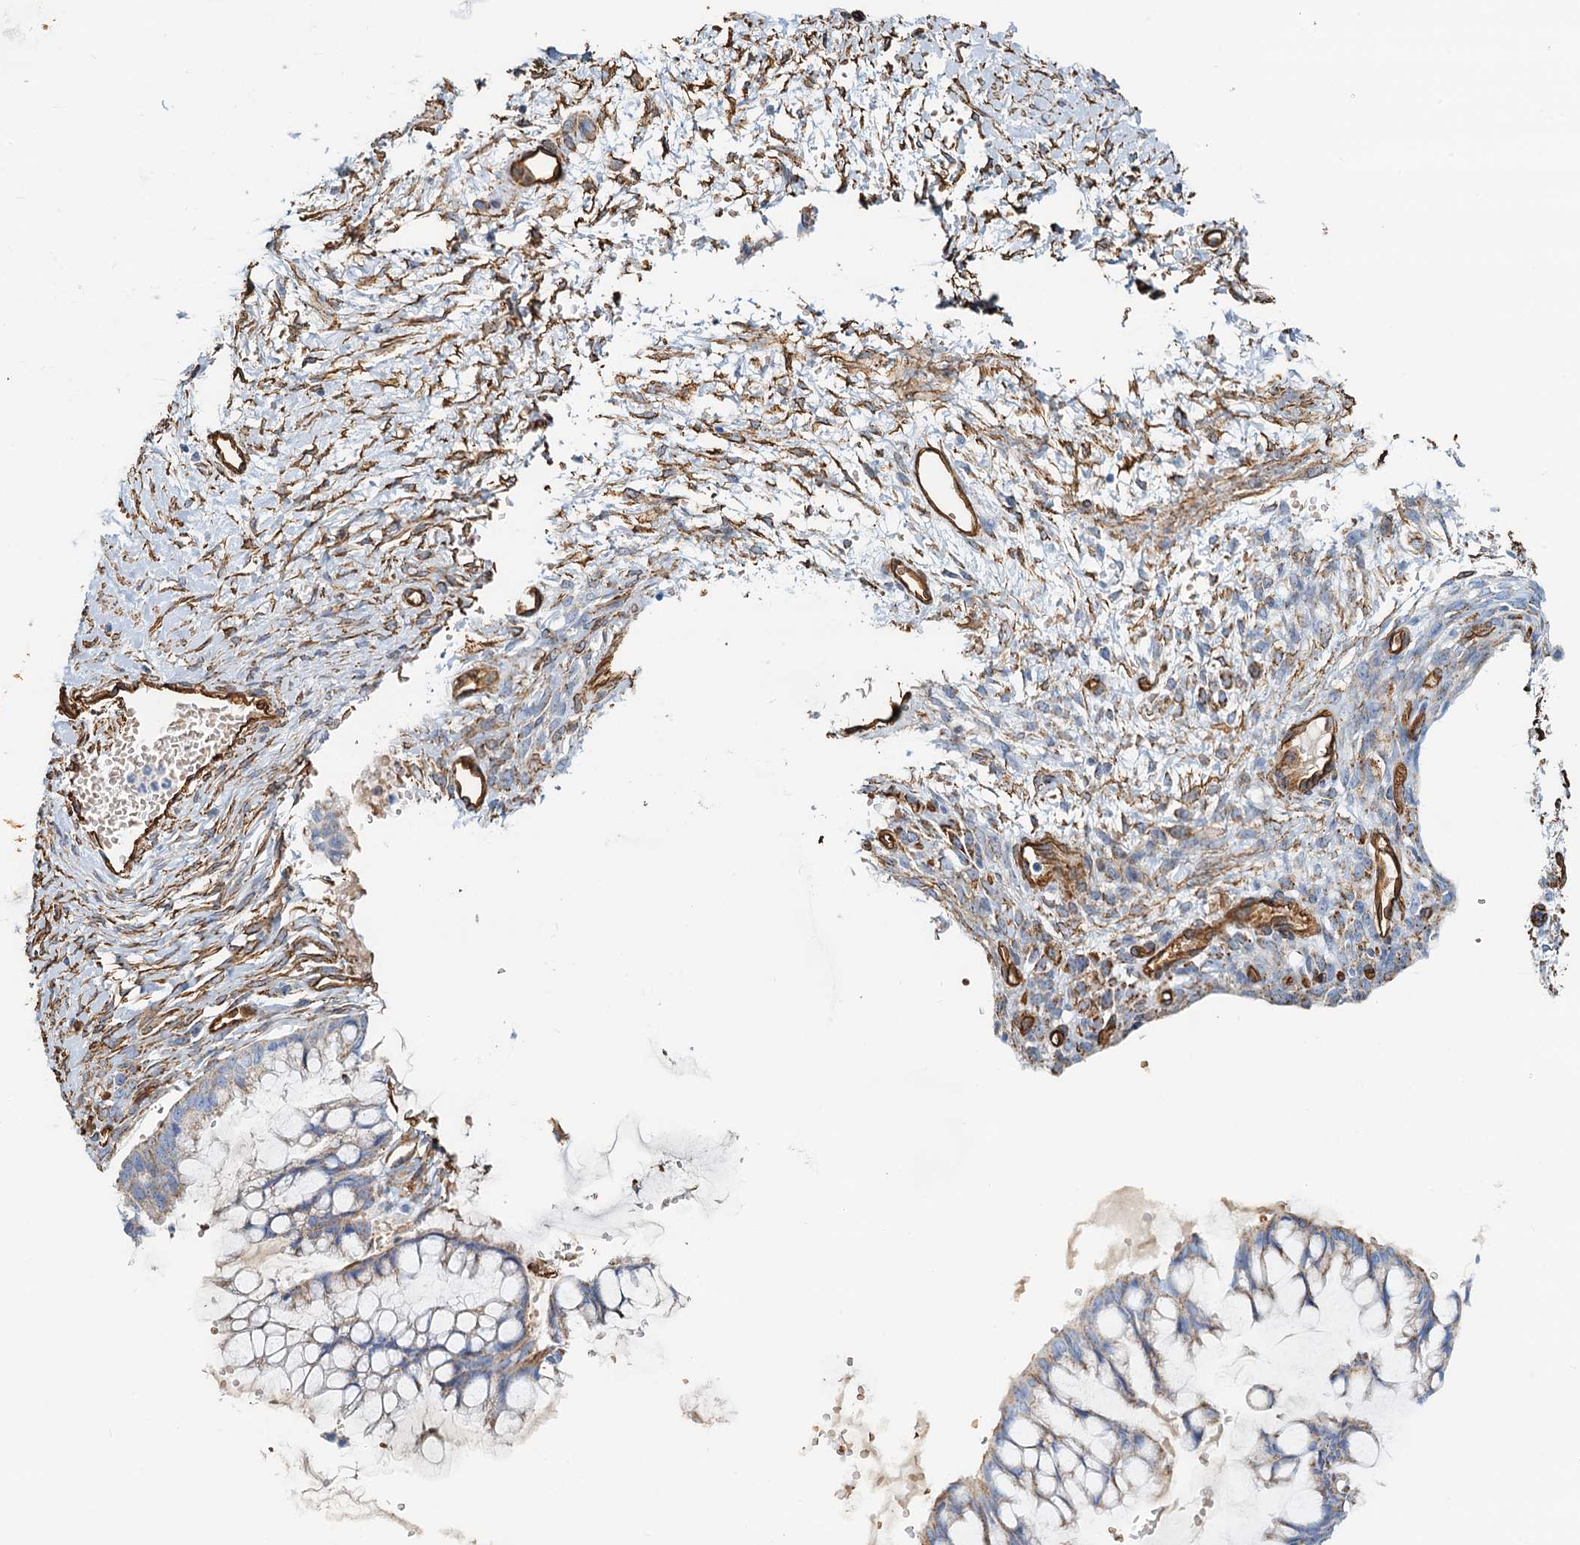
{"staining": {"intensity": "negative", "quantity": "none", "location": "none"}, "tissue": "ovarian cancer", "cell_type": "Tumor cells", "image_type": "cancer", "snomed": [{"axis": "morphology", "description": "Cystadenocarcinoma, mucinous, NOS"}, {"axis": "topography", "description": "Ovary"}], "caption": "Histopathology image shows no significant protein expression in tumor cells of ovarian cancer (mucinous cystadenocarcinoma). Brightfield microscopy of immunohistochemistry stained with DAB (3,3'-diaminobenzidine) (brown) and hematoxylin (blue), captured at high magnification.", "gene": "DGKG", "patient": {"sex": "female", "age": 73}}